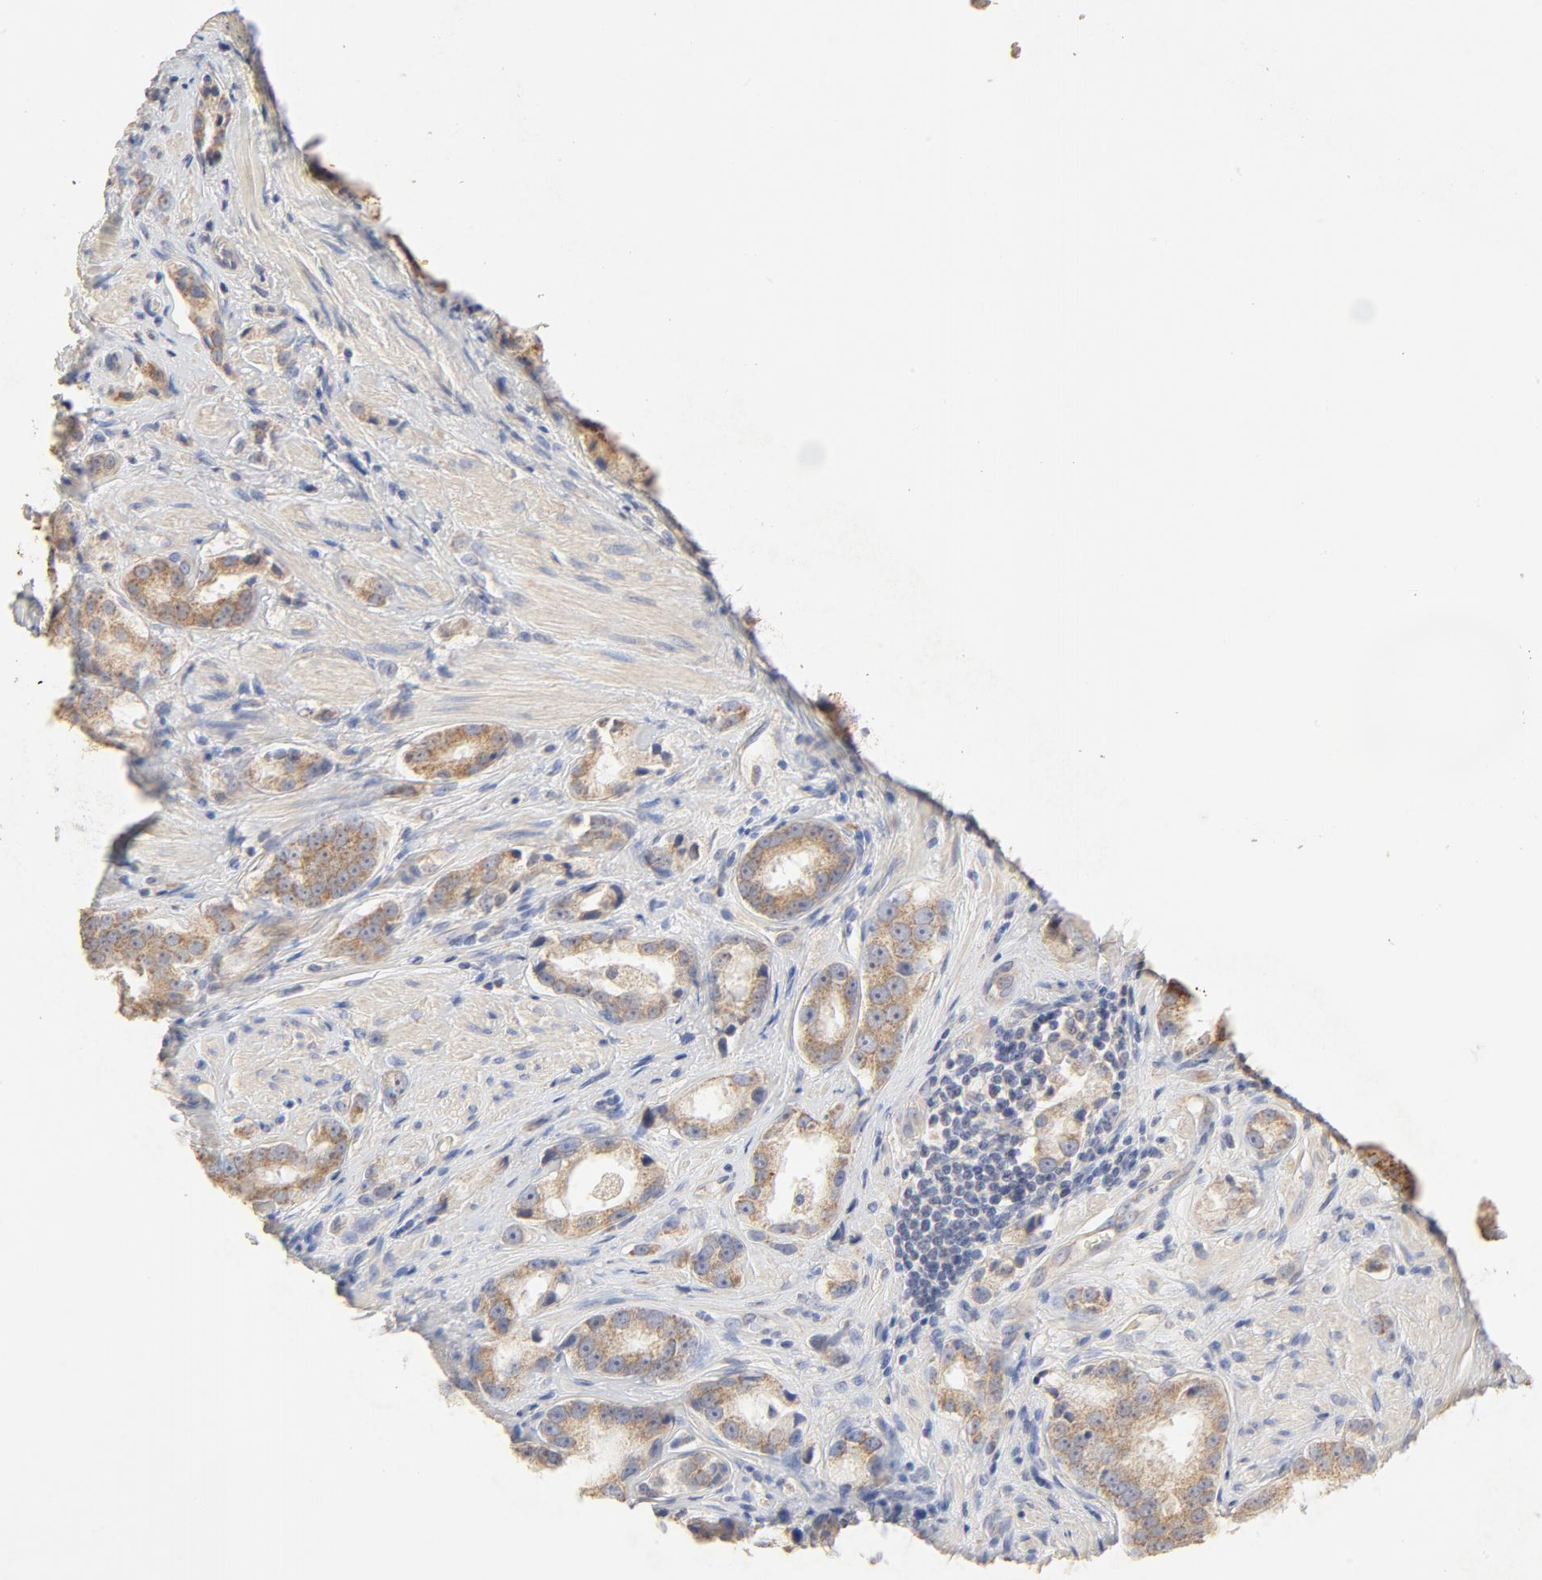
{"staining": {"intensity": "moderate", "quantity": ">75%", "location": "cytoplasmic/membranous"}, "tissue": "prostate cancer", "cell_type": "Tumor cells", "image_type": "cancer", "snomed": [{"axis": "morphology", "description": "Adenocarcinoma, Medium grade"}, {"axis": "topography", "description": "Prostate"}], "caption": "Immunohistochemistry image of neoplastic tissue: human prostate cancer (adenocarcinoma (medium-grade)) stained using immunohistochemistry (IHC) demonstrates medium levels of moderate protein expression localized specifically in the cytoplasmic/membranous of tumor cells, appearing as a cytoplasmic/membranous brown color.", "gene": "FCGBP", "patient": {"sex": "male", "age": 53}}